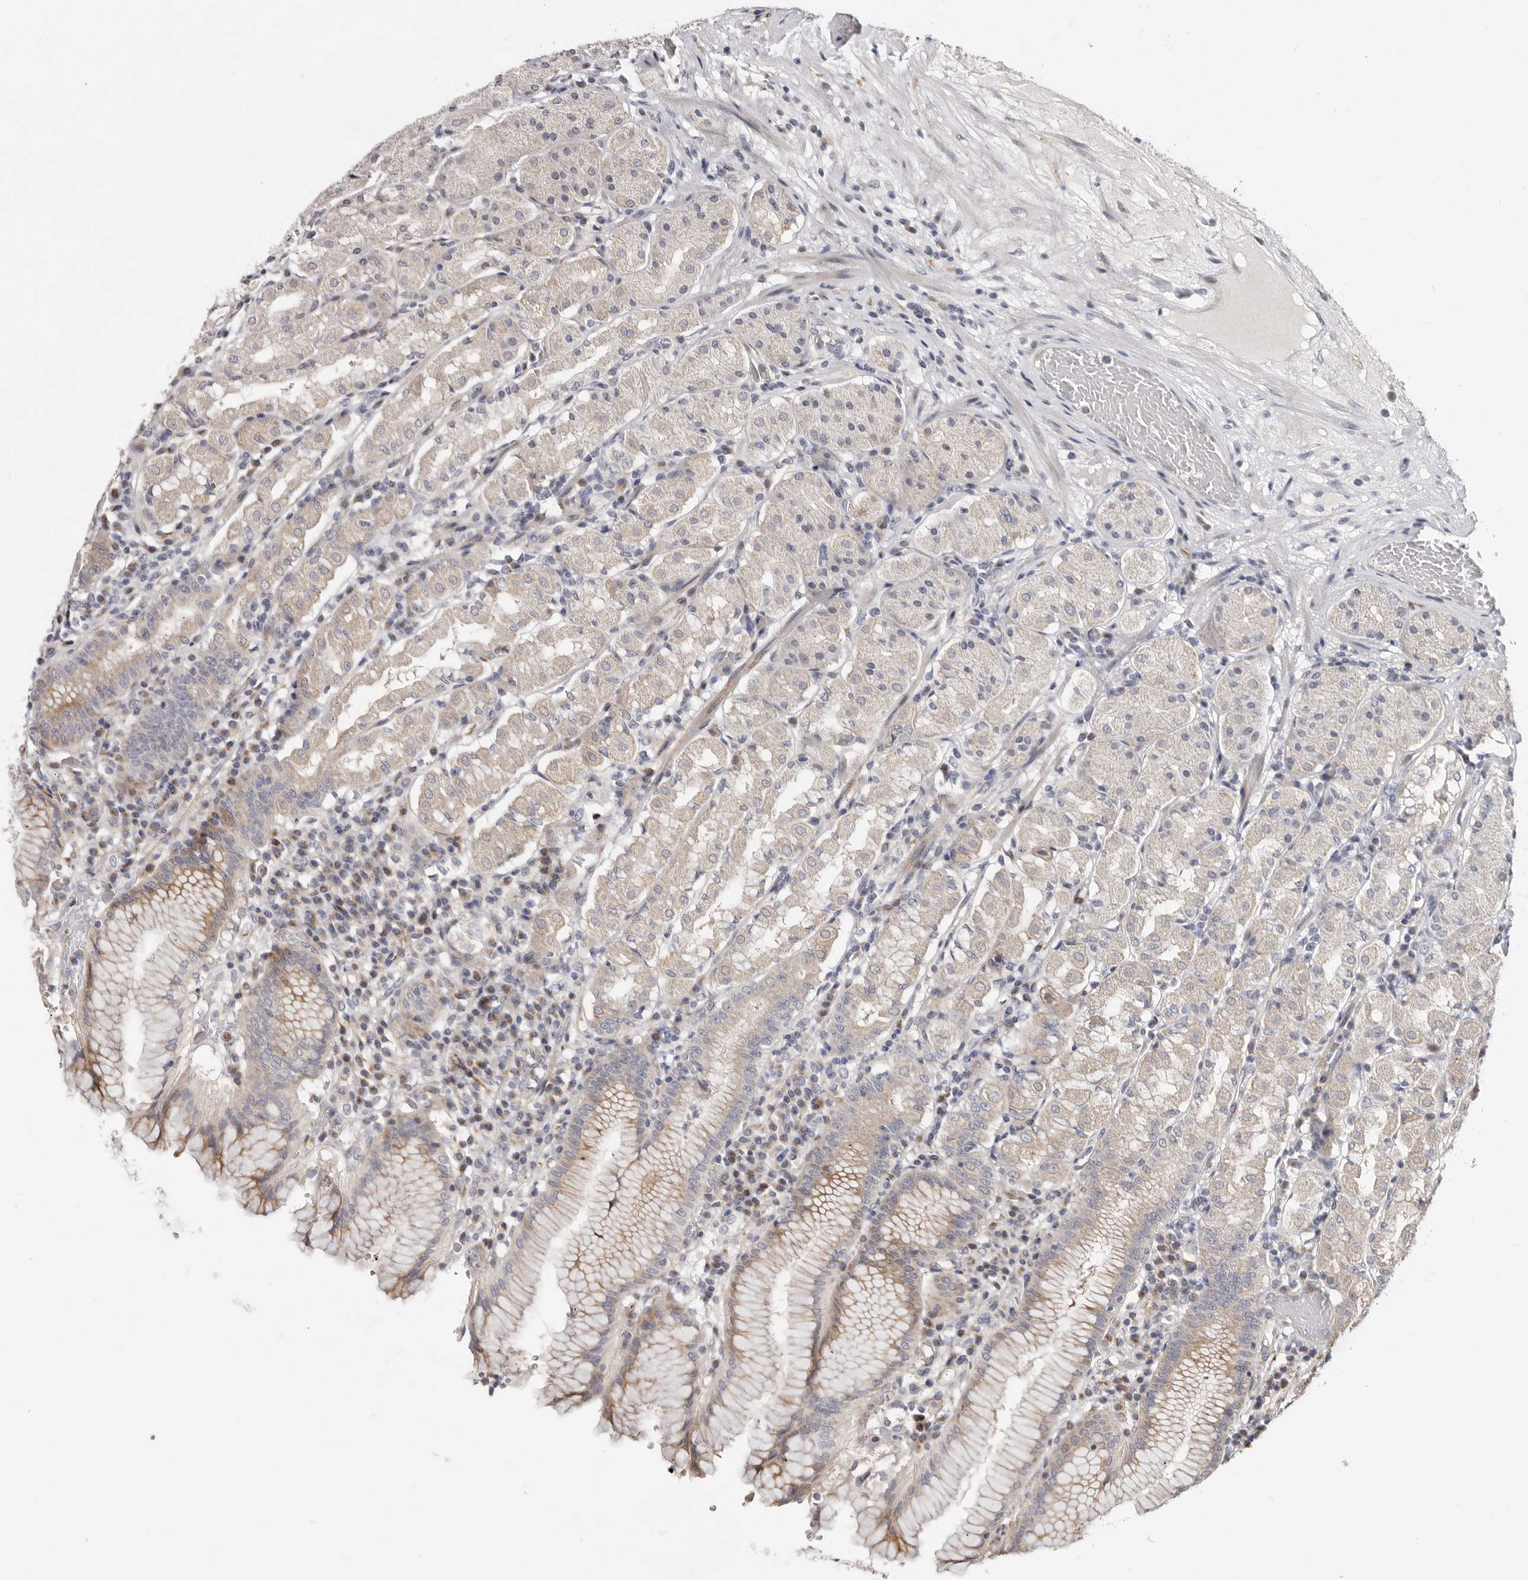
{"staining": {"intensity": "weak", "quantity": "<25%", "location": "cytoplasmic/membranous"}, "tissue": "stomach", "cell_type": "Glandular cells", "image_type": "normal", "snomed": [{"axis": "morphology", "description": "Normal tissue, NOS"}, {"axis": "topography", "description": "Stomach"}, {"axis": "topography", "description": "Stomach, lower"}], "caption": "Normal stomach was stained to show a protein in brown. There is no significant expression in glandular cells. The staining was performed using DAB (3,3'-diaminobenzidine) to visualize the protein expression in brown, while the nuclei were stained in blue with hematoxylin (Magnification: 20x).", "gene": "KLHL4", "patient": {"sex": "female", "age": 56}}